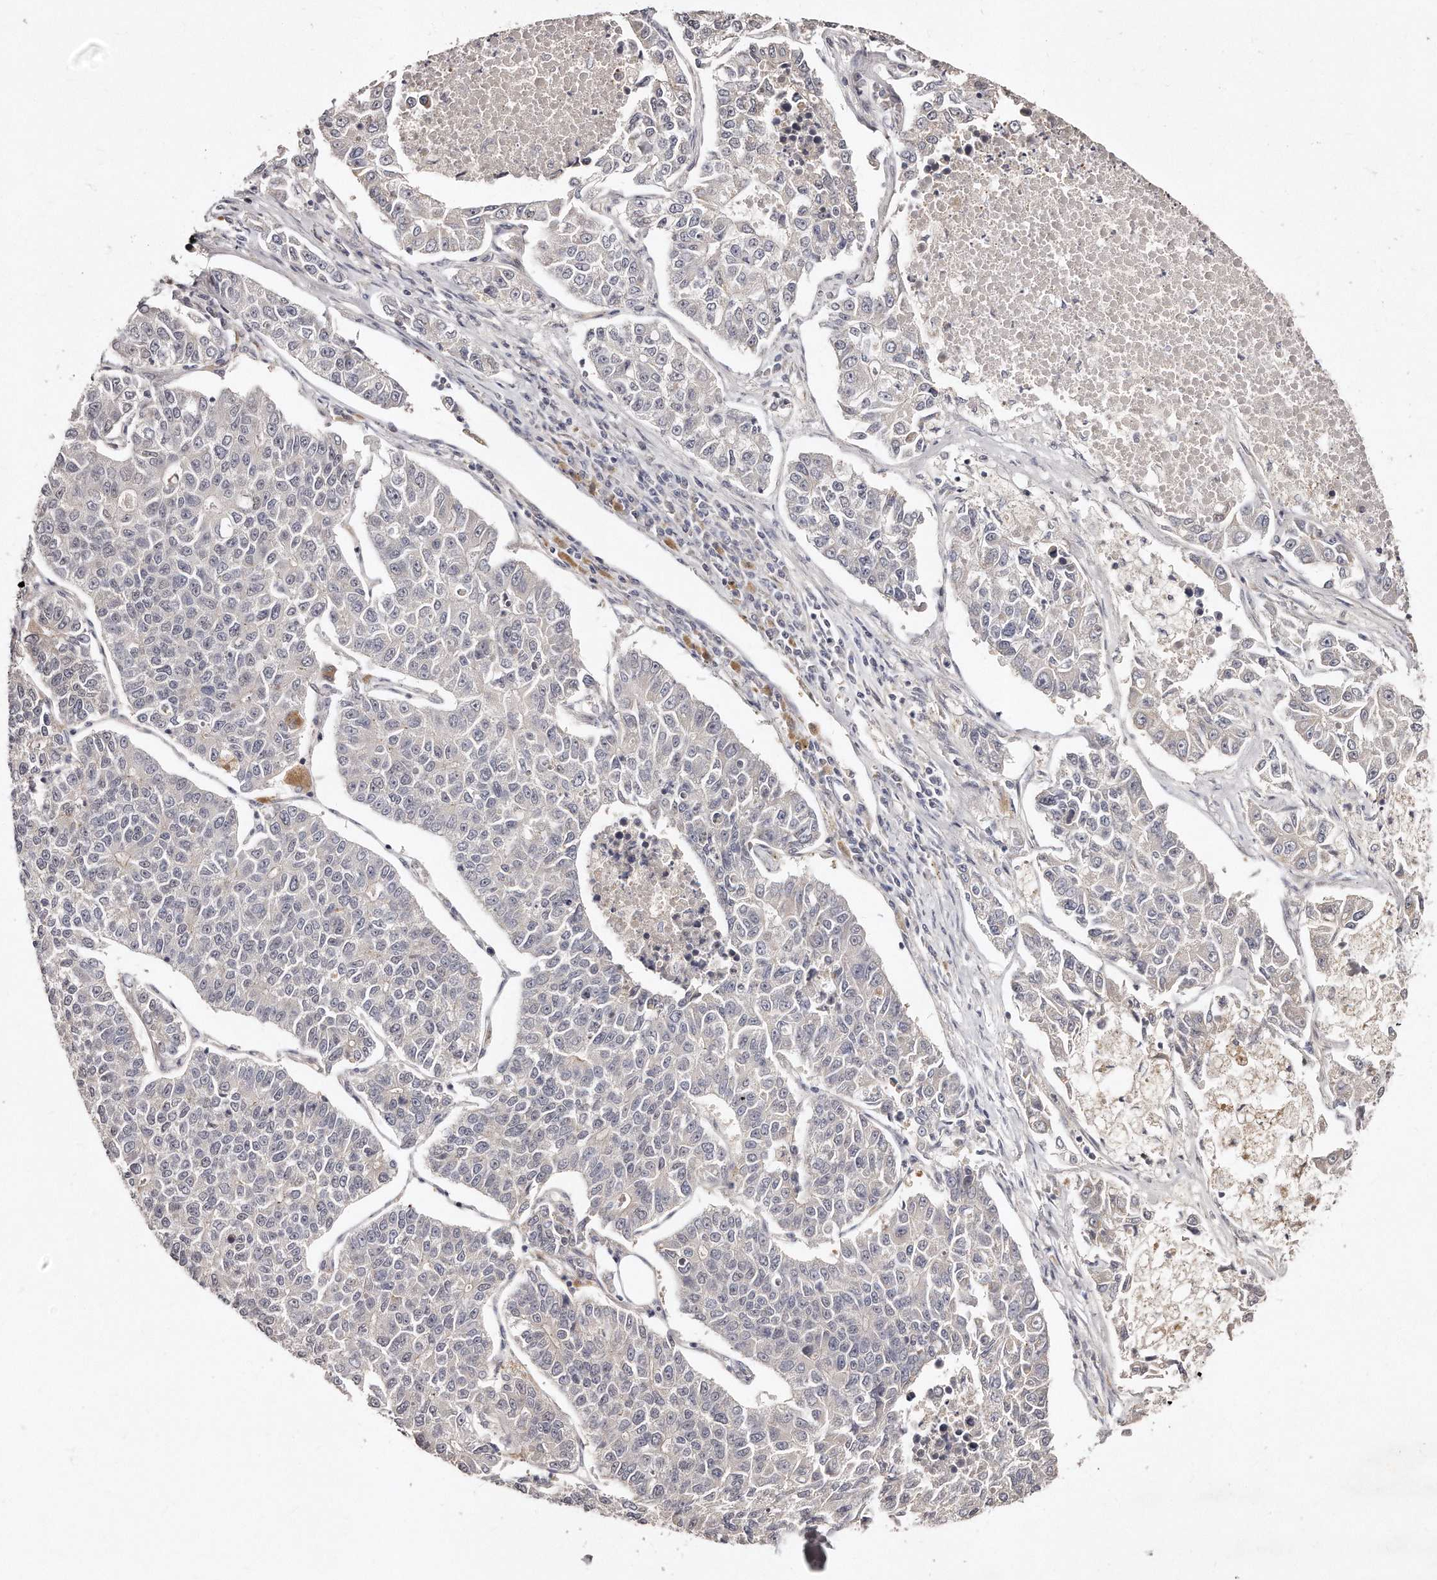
{"staining": {"intensity": "negative", "quantity": "none", "location": "none"}, "tissue": "lung cancer", "cell_type": "Tumor cells", "image_type": "cancer", "snomed": [{"axis": "morphology", "description": "Adenocarcinoma, NOS"}, {"axis": "topography", "description": "Lung"}], "caption": "Protein analysis of lung adenocarcinoma demonstrates no significant staining in tumor cells.", "gene": "CASZ1", "patient": {"sex": "male", "age": 49}}